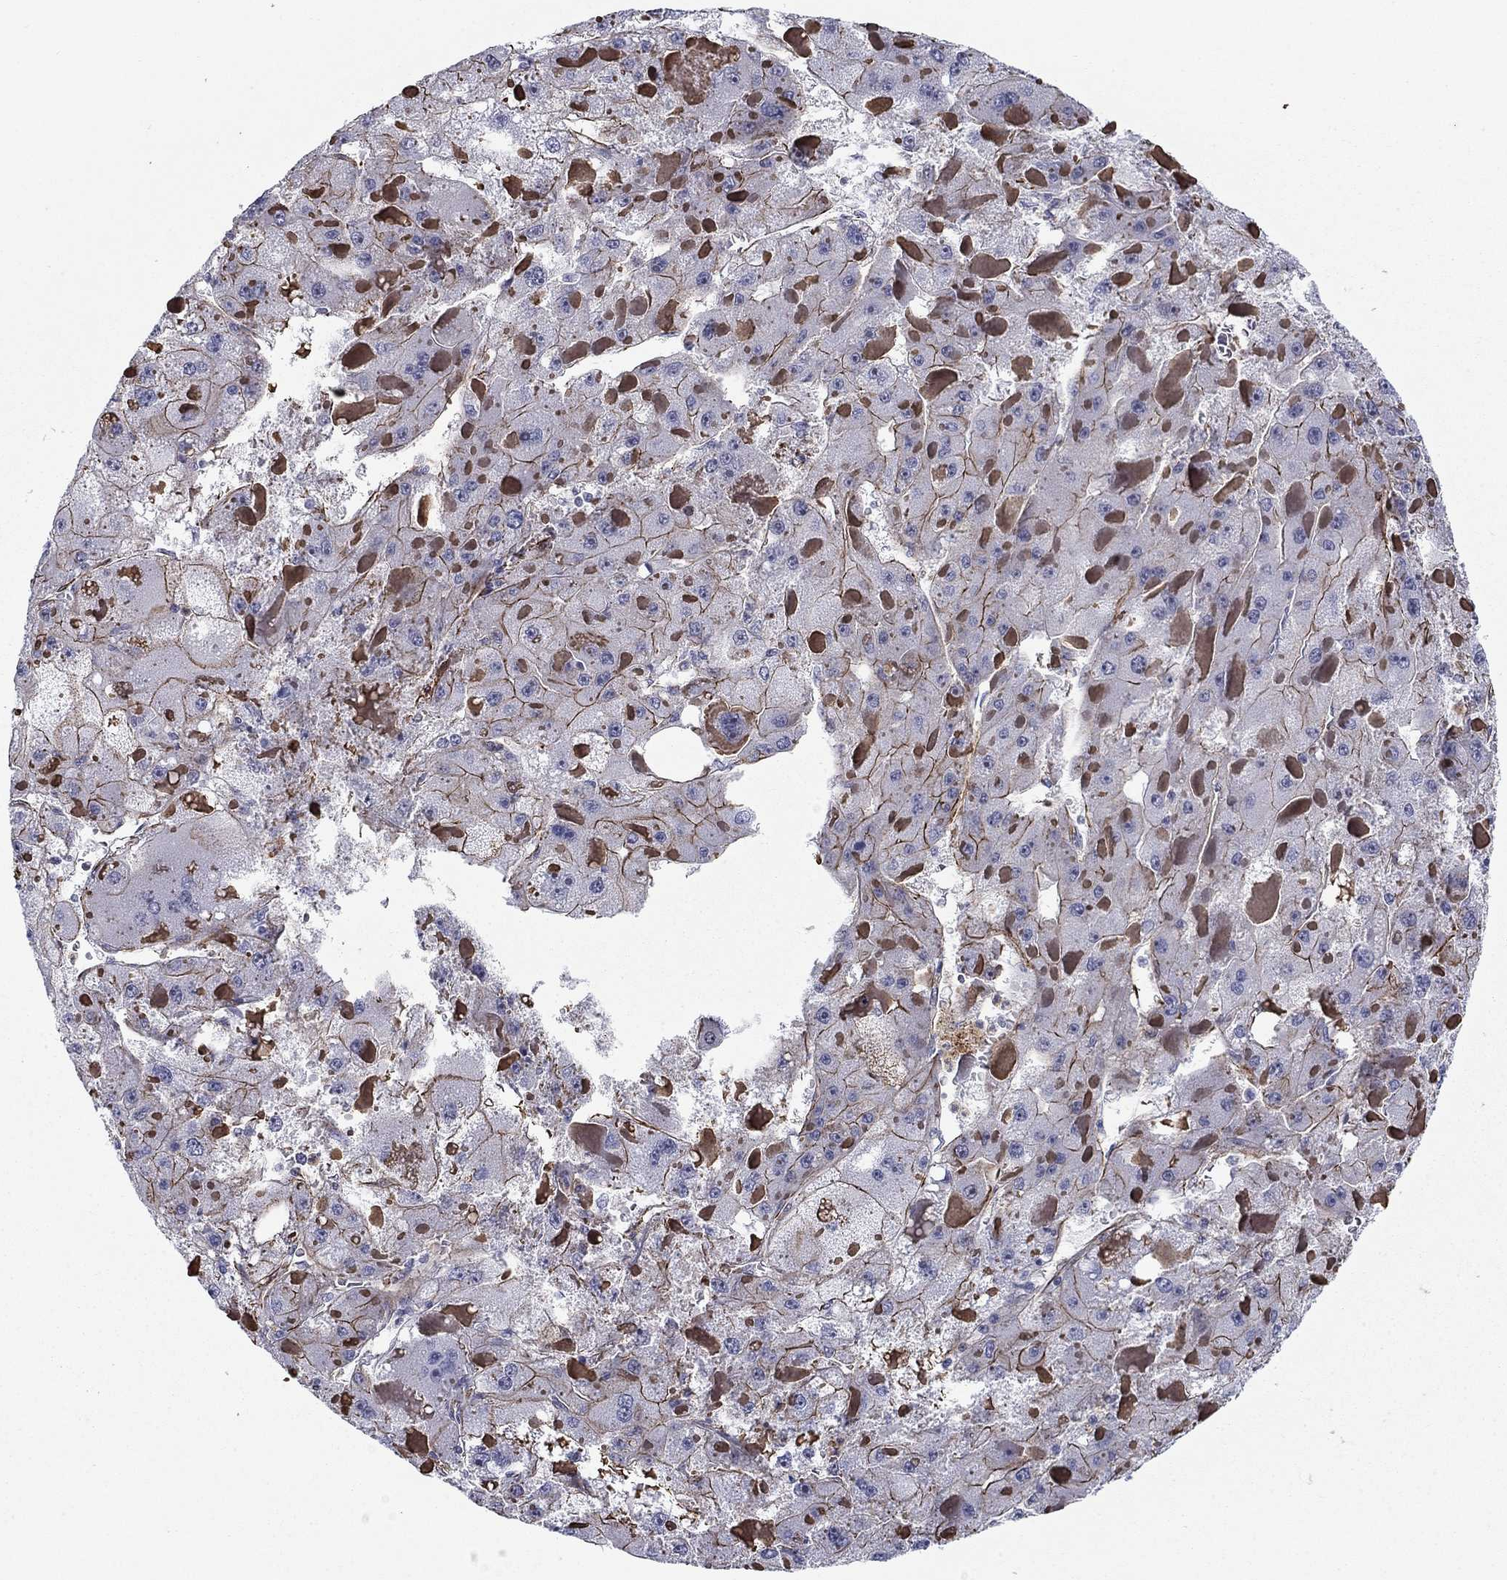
{"staining": {"intensity": "strong", "quantity": "<25%", "location": "cytoplasmic/membranous"}, "tissue": "liver cancer", "cell_type": "Tumor cells", "image_type": "cancer", "snomed": [{"axis": "morphology", "description": "Carcinoma, Hepatocellular, NOS"}, {"axis": "topography", "description": "Liver"}], "caption": "Hepatocellular carcinoma (liver) was stained to show a protein in brown. There is medium levels of strong cytoplasmic/membranous staining in approximately <25% of tumor cells. The staining was performed using DAB to visualize the protein expression in brown, while the nuclei were stained in blue with hematoxylin (Magnification: 20x).", "gene": "KRBA1", "patient": {"sex": "female", "age": 73}}